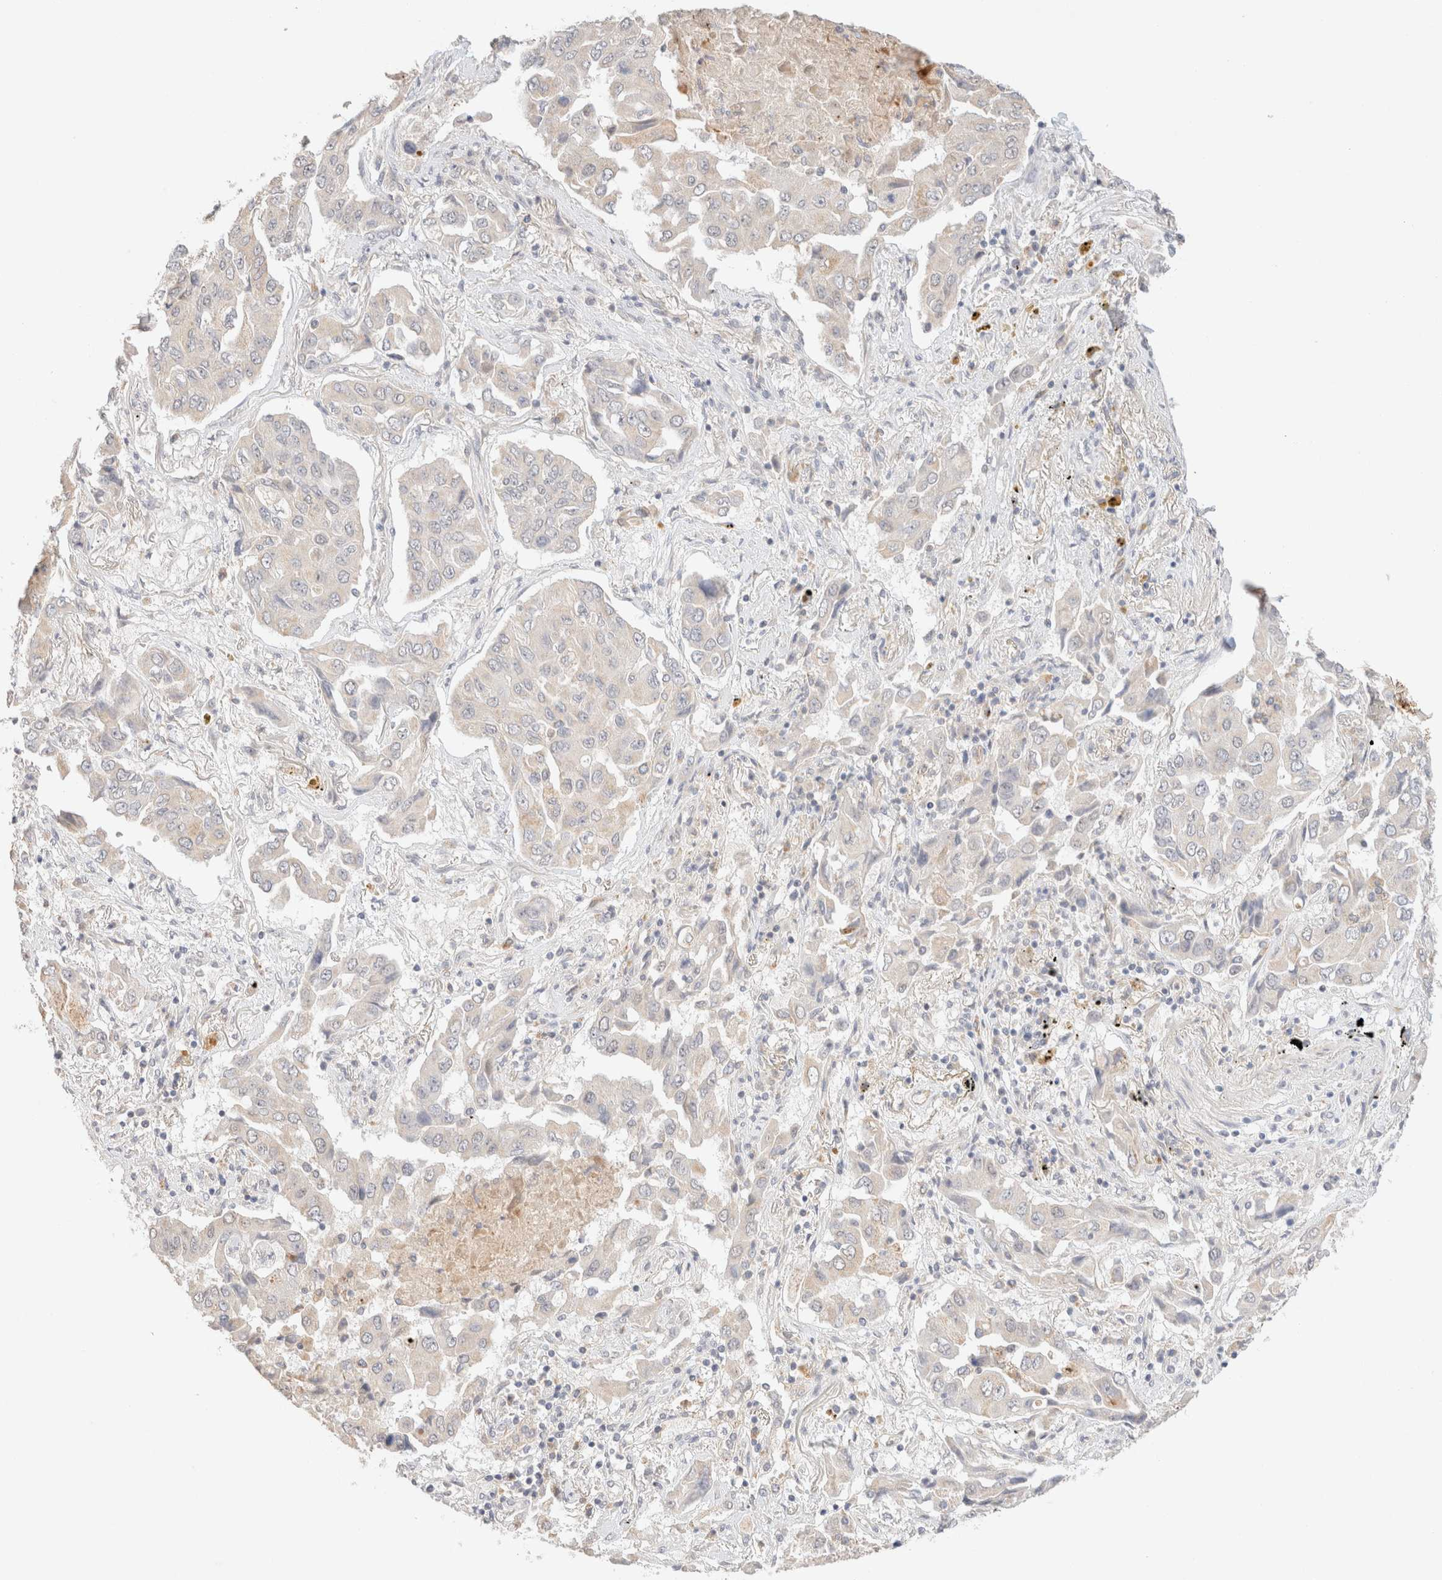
{"staining": {"intensity": "negative", "quantity": "none", "location": "none"}, "tissue": "lung cancer", "cell_type": "Tumor cells", "image_type": "cancer", "snomed": [{"axis": "morphology", "description": "Adenocarcinoma, NOS"}, {"axis": "topography", "description": "Lung"}], "caption": "IHC image of neoplastic tissue: human lung cancer (adenocarcinoma) stained with DAB (3,3'-diaminobenzidine) shows no significant protein positivity in tumor cells. (DAB IHC visualized using brightfield microscopy, high magnification).", "gene": "SNTB1", "patient": {"sex": "female", "age": 65}}